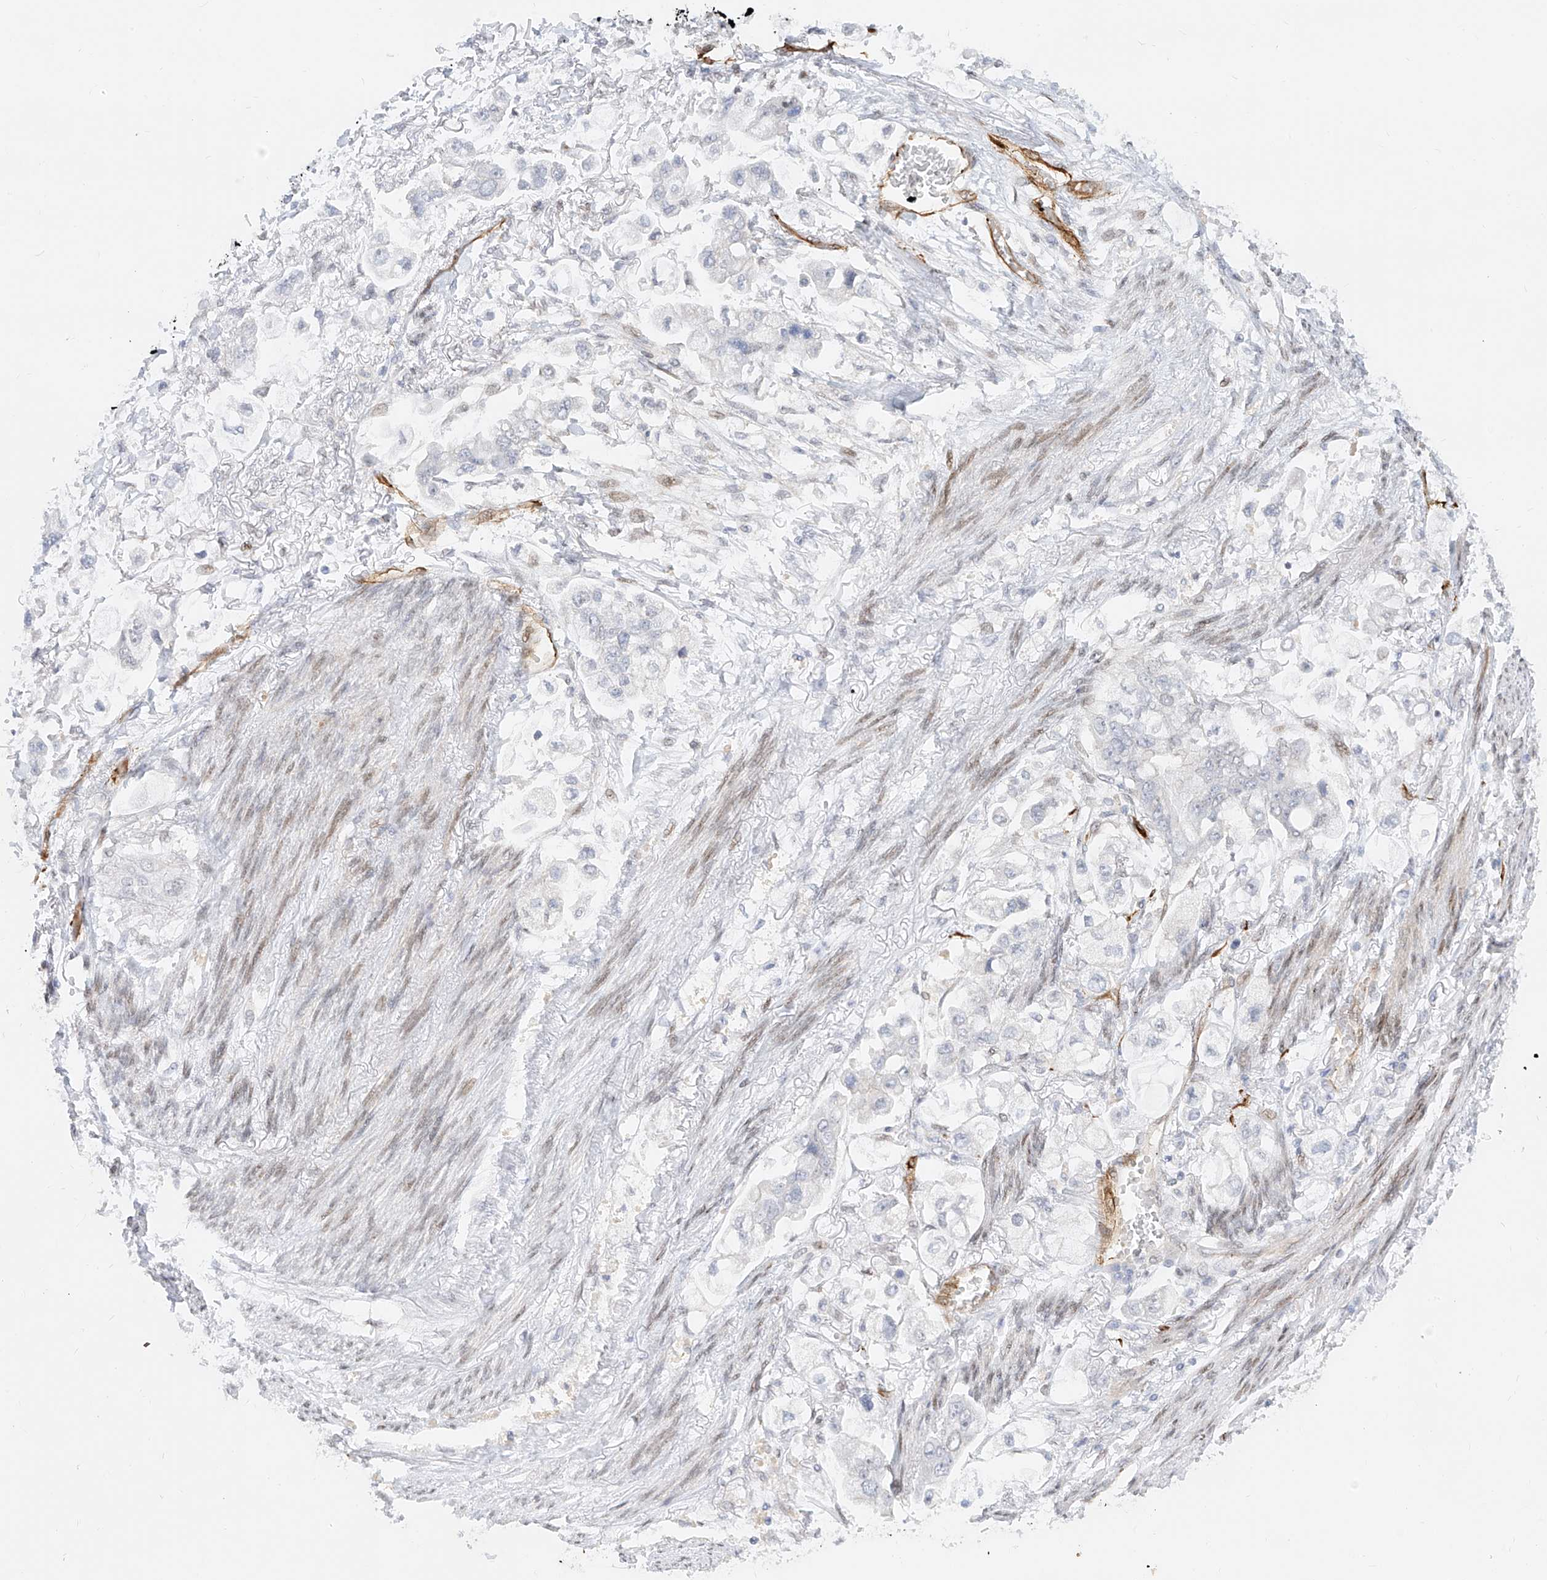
{"staining": {"intensity": "negative", "quantity": "none", "location": "none"}, "tissue": "stomach cancer", "cell_type": "Tumor cells", "image_type": "cancer", "snomed": [{"axis": "morphology", "description": "Adenocarcinoma, NOS"}, {"axis": "topography", "description": "Stomach"}], "caption": "Tumor cells are negative for protein expression in human stomach cancer (adenocarcinoma).", "gene": "NHSL1", "patient": {"sex": "male", "age": 62}}